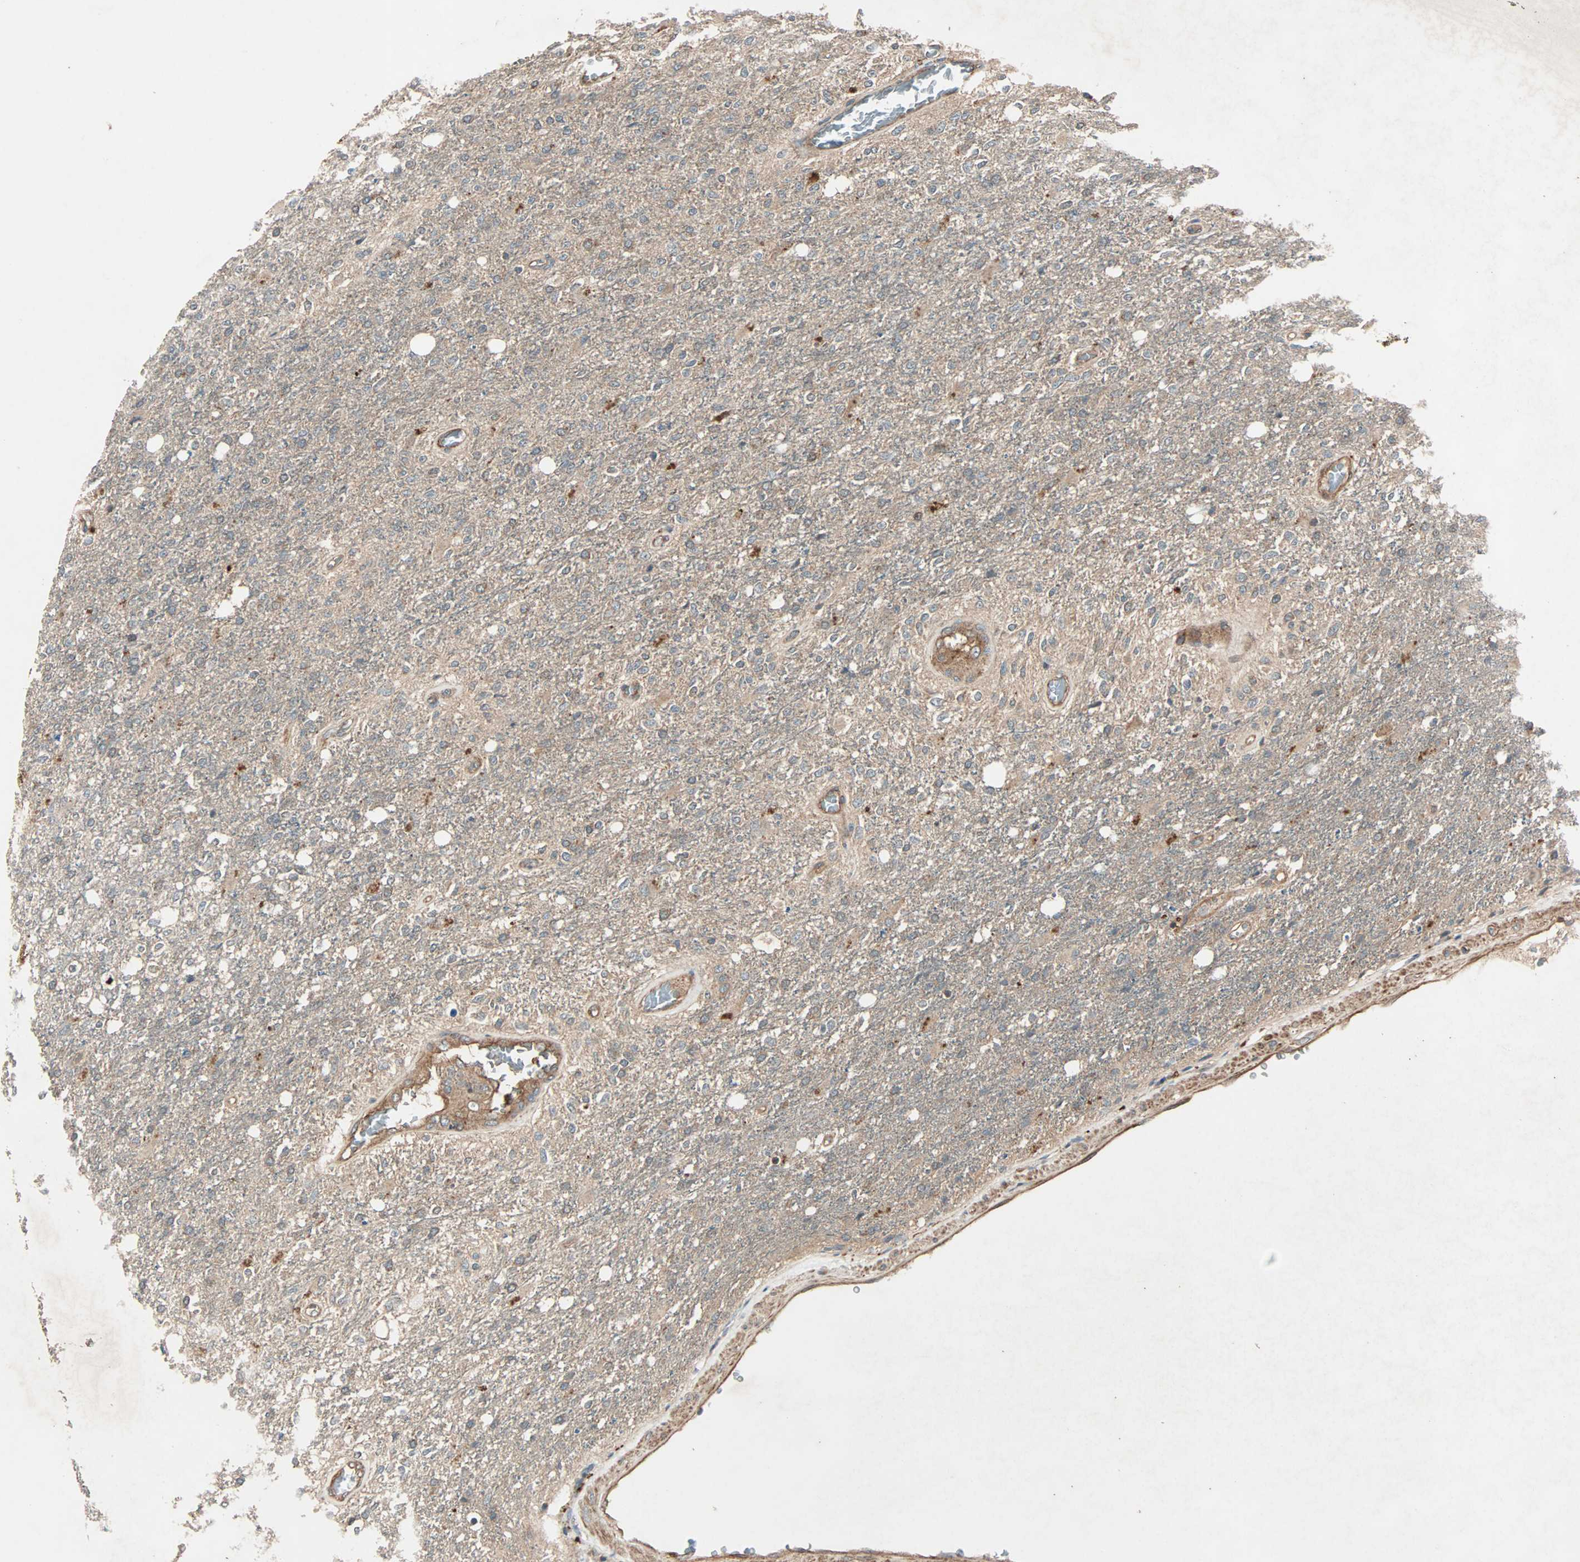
{"staining": {"intensity": "weak", "quantity": ">75%", "location": "cytoplasmic/membranous"}, "tissue": "glioma", "cell_type": "Tumor cells", "image_type": "cancer", "snomed": [{"axis": "morphology", "description": "Normal tissue, NOS"}, {"axis": "morphology", "description": "Glioma, malignant, High grade"}, {"axis": "topography", "description": "Cerebral cortex"}], "caption": "Immunohistochemistry micrograph of neoplastic tissue: human malignant glioma (high-grade) stained using immunohistochemistry demonstrates low levels of weak protein expression localized specifically in the cytoplasmic/membranous of tumor cells, appearing as a cytoplasmic/membranous brown color.", "gene": "GCK", "patient": {"sex": "male", "age": 77}}